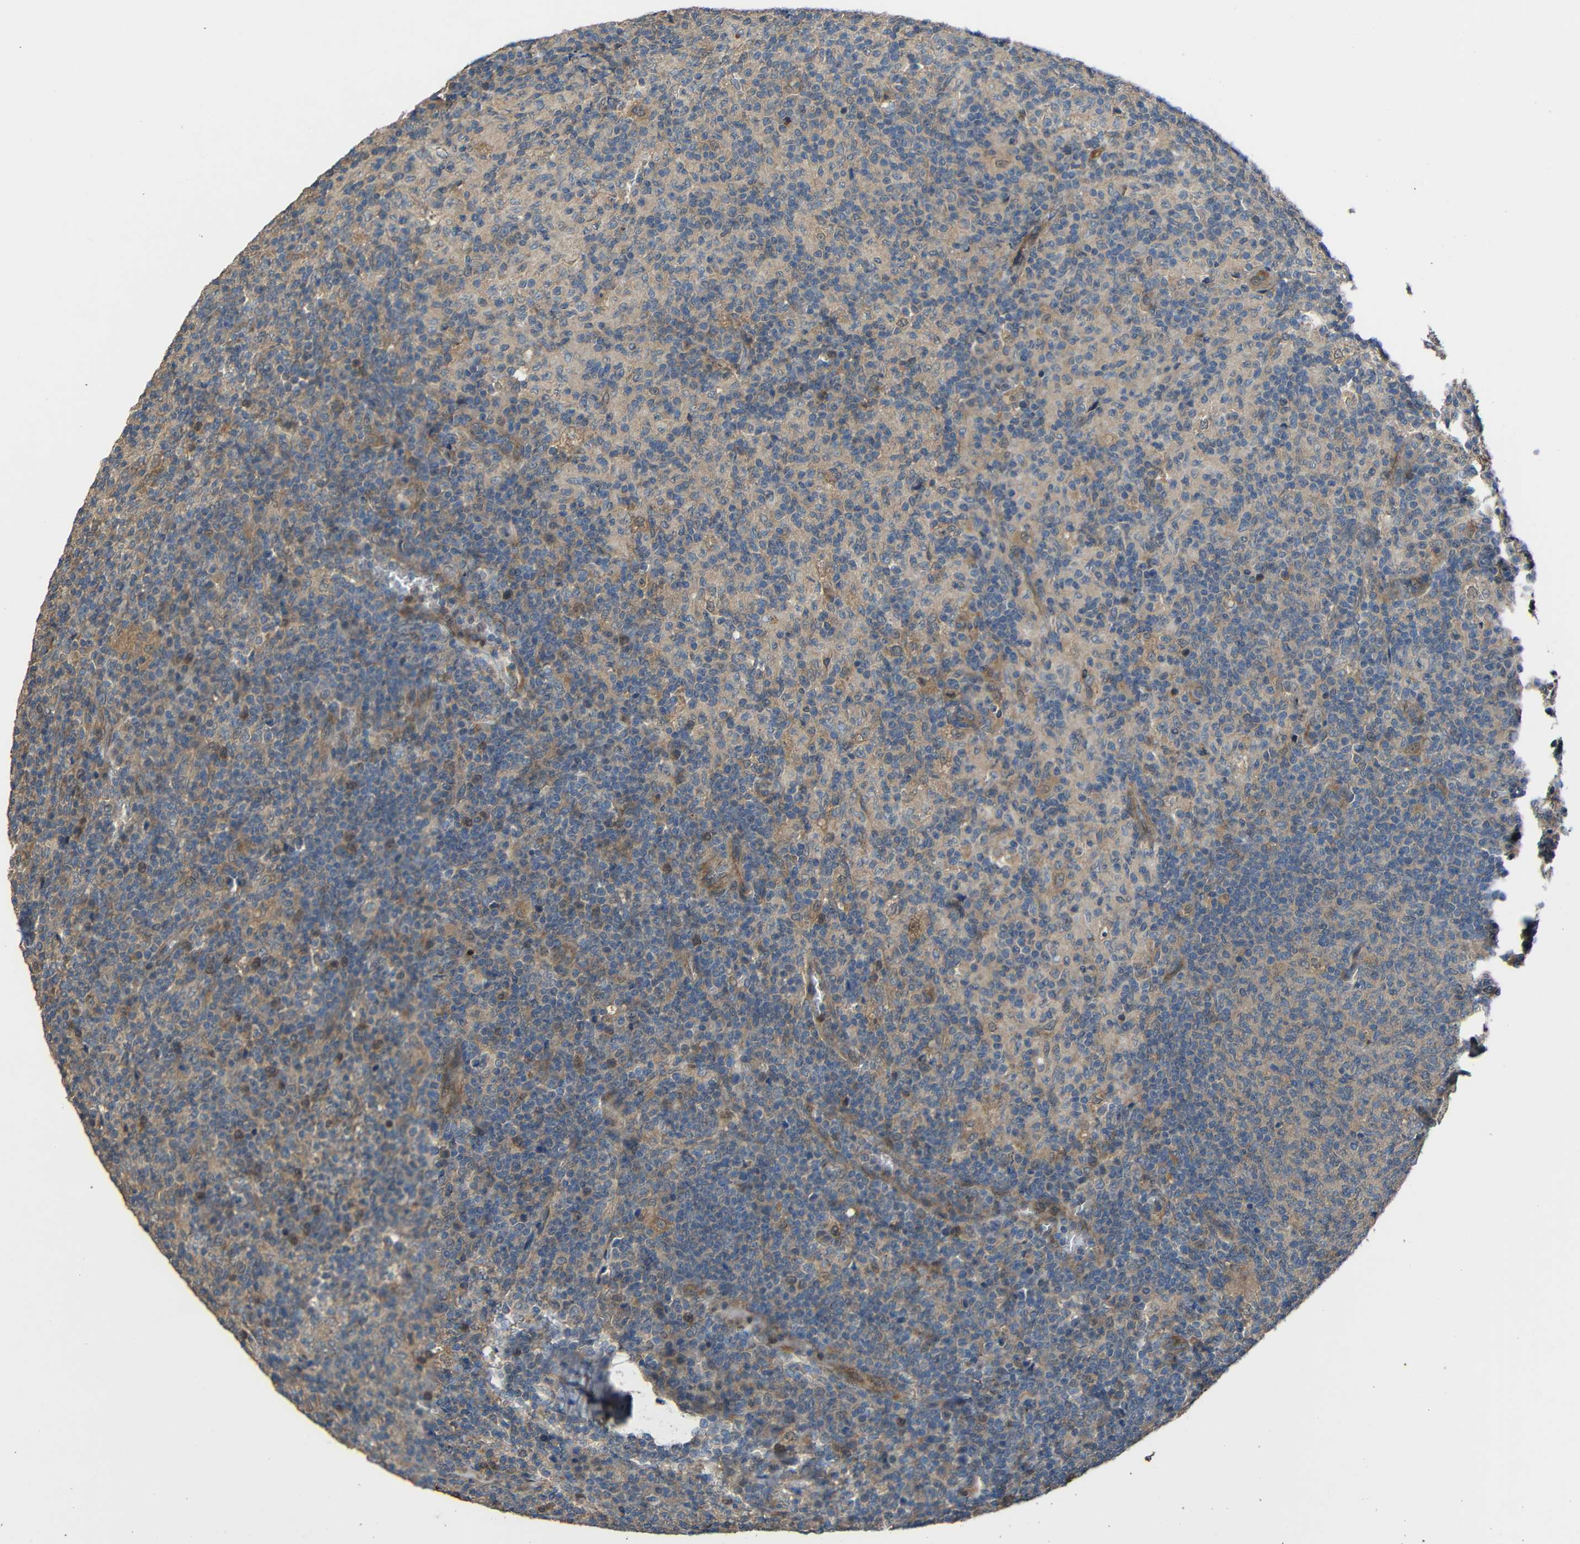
{"staining": {"intensity": "weak", "quantity": ">75%", "location": "cytoplasmic/membranous"}, "tissue": "lymph node", "cell_type": "Germinal center cells", "image_type": "normal", "snomed": [{"axis": "morphology", "description": "Normal tissue, NOS"}, {"axis": "morphology", "description": "Inflammation, NOS"}, {"axis": "topography", "description": "Lymph node"}], "caption": "A brown stain labels weak cytoplasmic/membranous staining of a protein in germinal center cells of normal lymph node. The staining was performed using DAB (3,3'-diaminobenzidine), with brown indicating positive protein expression. Nuclei are stained blue with hematoxylin.", "gene": "CHST9", "patient": {"sex": "male", "age": 55}}